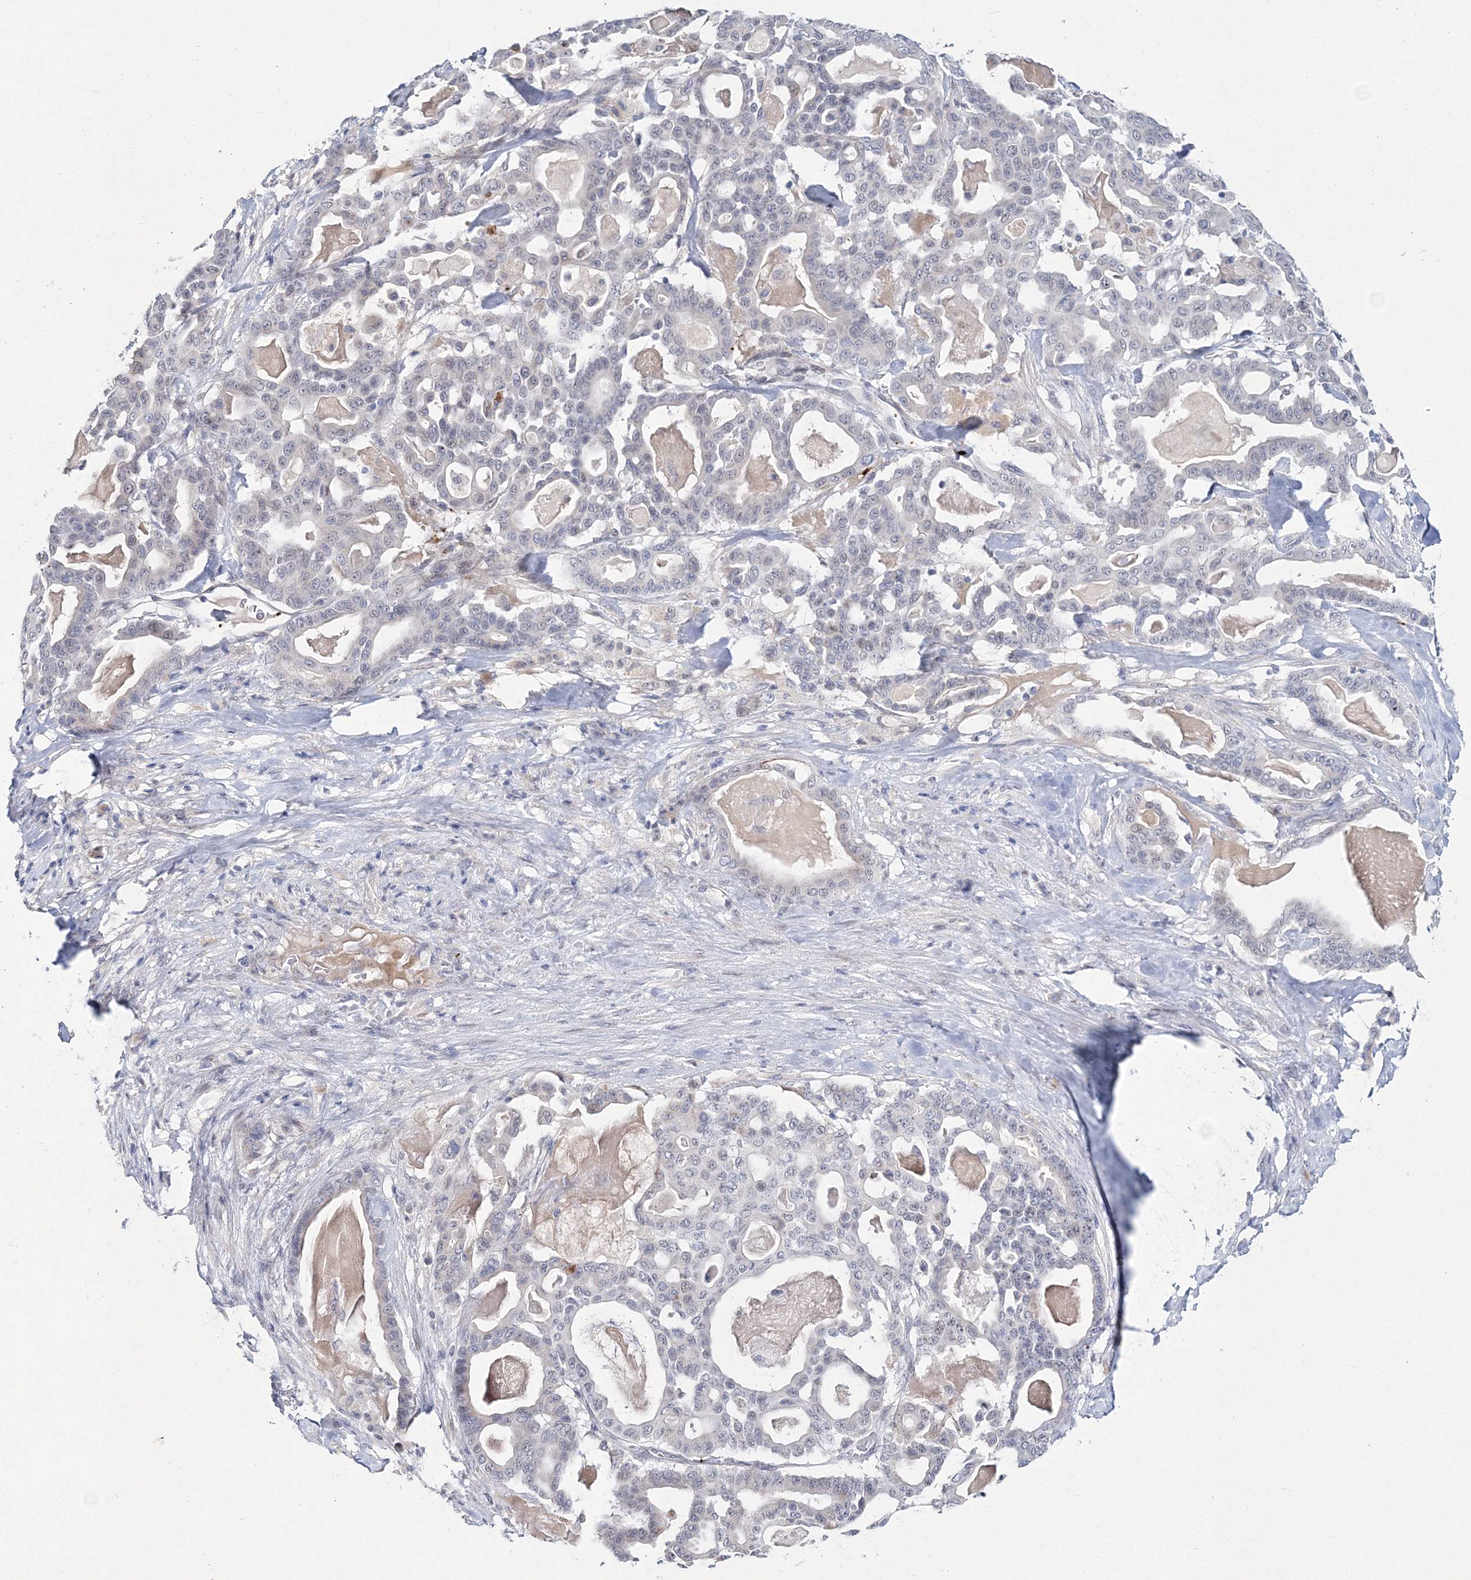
{"staining": {"intensity": "weak", "quantity": "<25%", "location": "nuclear"}, "tissue": "pancreatic cancer", "cell_type": "Tumor cells", "image_type": "cancer", "snomed": [{"axis": "morphology", "description": "Adenocarcinoma, NOS"}, {"axis": "topography", "description": "Pancreas"}], "caption": "An immunohistochemistry photomicrograph of pancreatic cancer (adenocarcinoma) is shown. There is no staining in tumor cells of pancreatic cancer (adenocarcinoma).", "gene": "MYOZ2", "patient": {"sex": "male", "age": 63}}